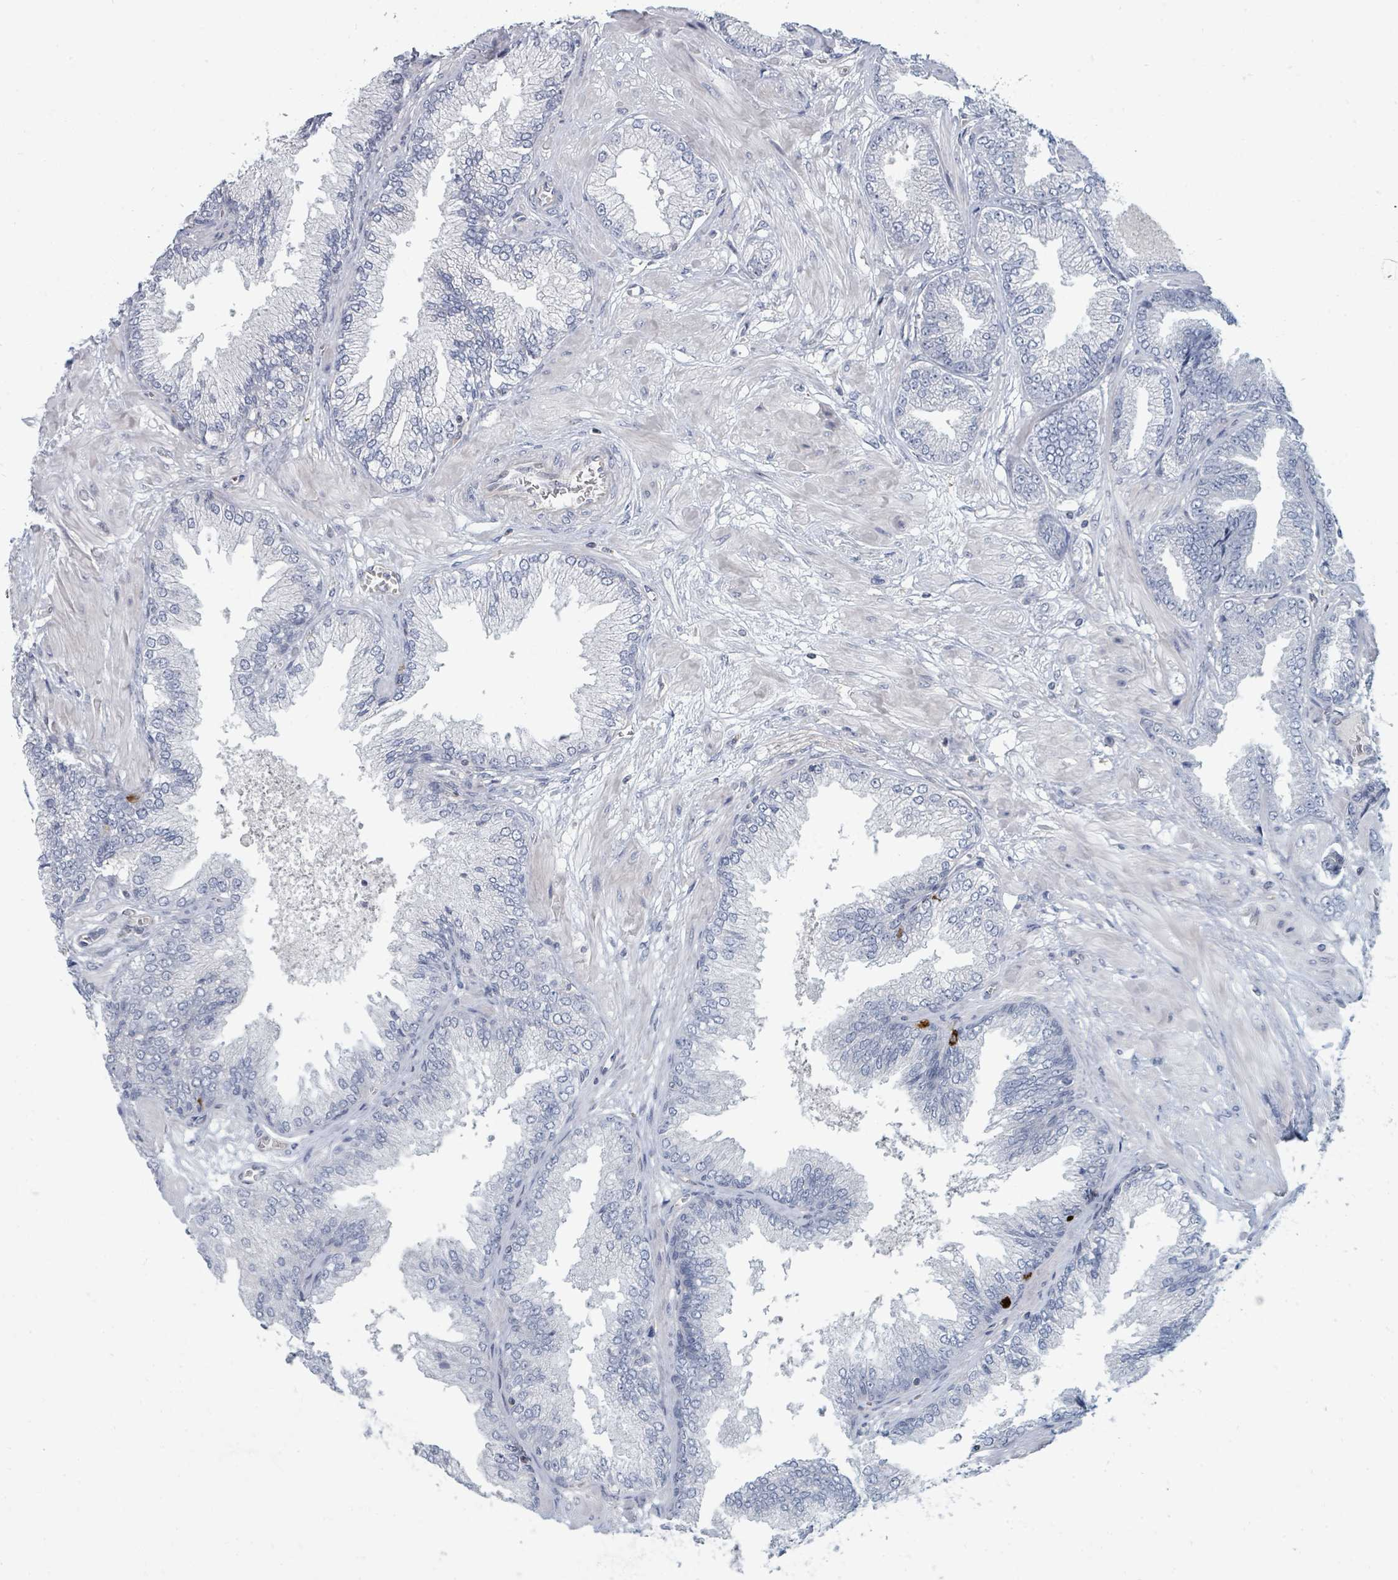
{"staining": {"intensity": "negative", "quantity": "none", "location": "none"}, "tissue": "prostate cancer", "cell_type": "Tumor cells", "image_type": "cancer", "snomed": [{"axis": "morphology", "description": "Adenocarcinoma, Low grade"}, {"axis": "topography", "description": "Prostate"}], "caption": "Immunohistochemistry (IHC) of prostate cancer (low-grade adenocarcinoma) shows no expression in tumor cells.", "gene": "SLC25A45", "patient": {"sex": "male", "age": 55}}